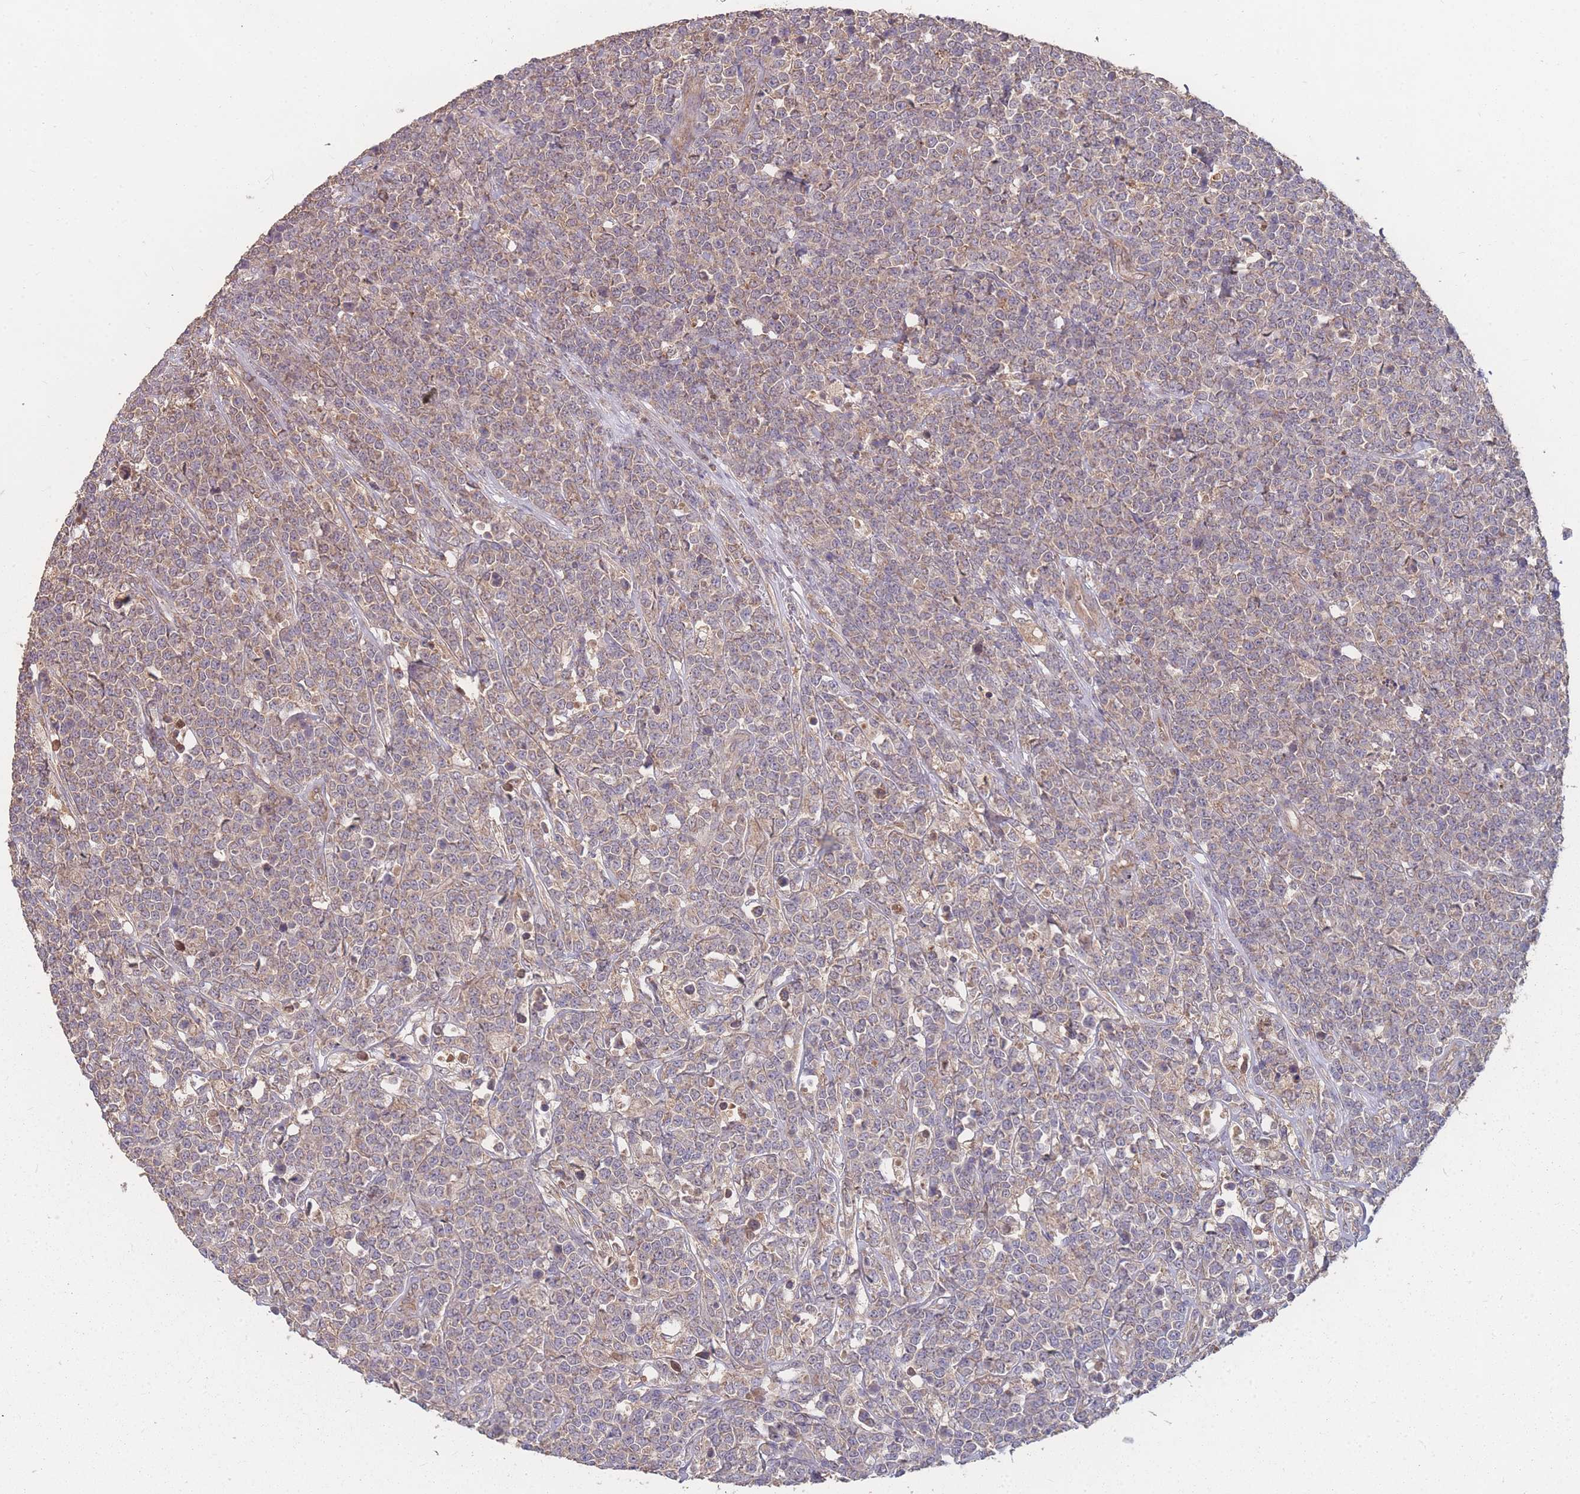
{"staining": {"intensity": "weak", "quantity": "<25%", "location": "cytoplasmic/membranous"}, "tissue": "lymphoma", "cell_type": "Tumor cells", "image_type": "cancer", "snomed": [{"axis": "morphology", "description": "Malignant lymphoma, non-Hodgkin's type, High grade"}, {"axis": "topography", "description": "Small intestine"}], "caption": "Protein analysis of lymphoma shows no significant expression in tumor cells.", "gene": "SLC35B4", "patient": {"sex": "male", "age": 8}}